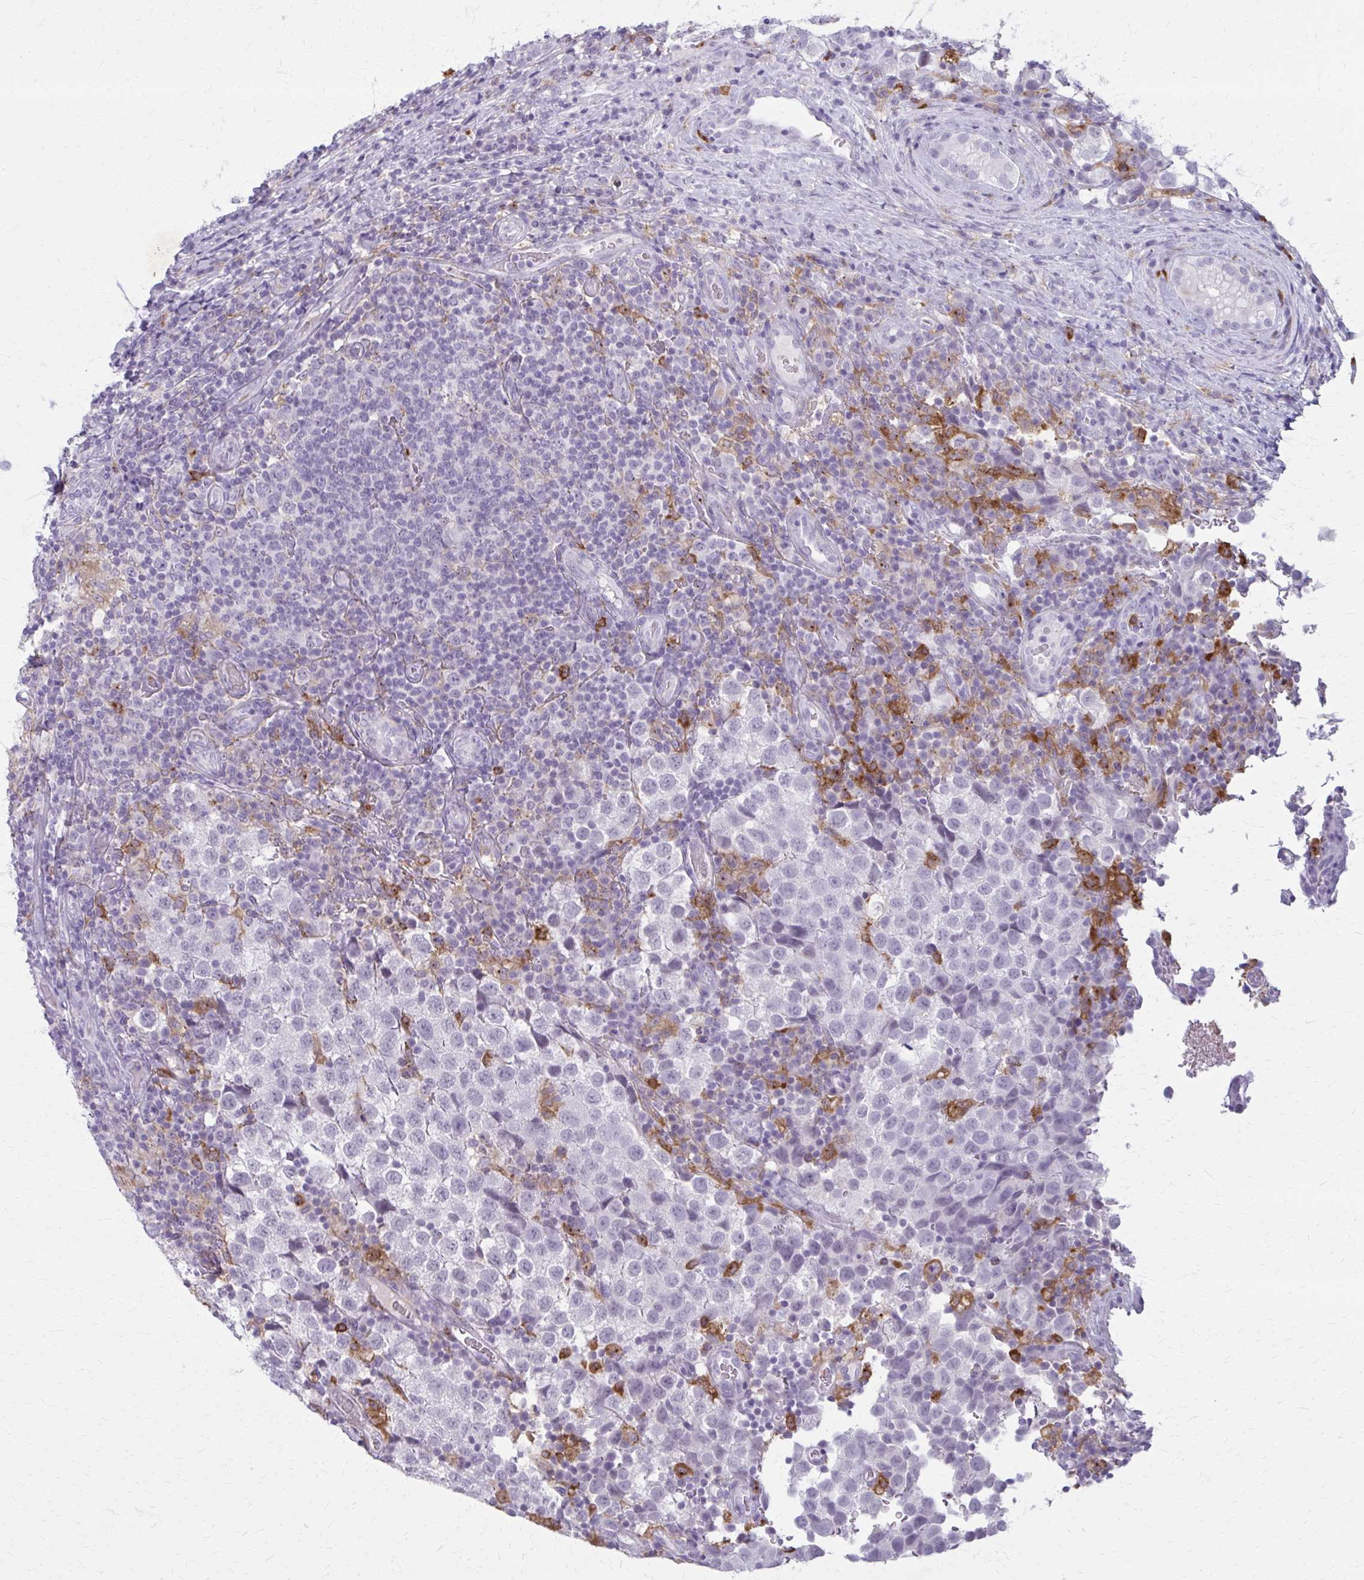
{"staining": {"intensity": "negative", "quantity": "none", "location": "none"}, "tissue": "testis cancer", "cell_type": "Tumor cells", "image_type": "cancer", "snomed": [{"axis": "morphology", "description": "Seminoma, NOS"}, {"axis": "topography", "description": "Testis"}], "caption": "Protein analysis of testis cancer exhibits no significant staining in tumor cells.", "gene": "CARD9", "patient": {"sex": "male", "age": 34}}